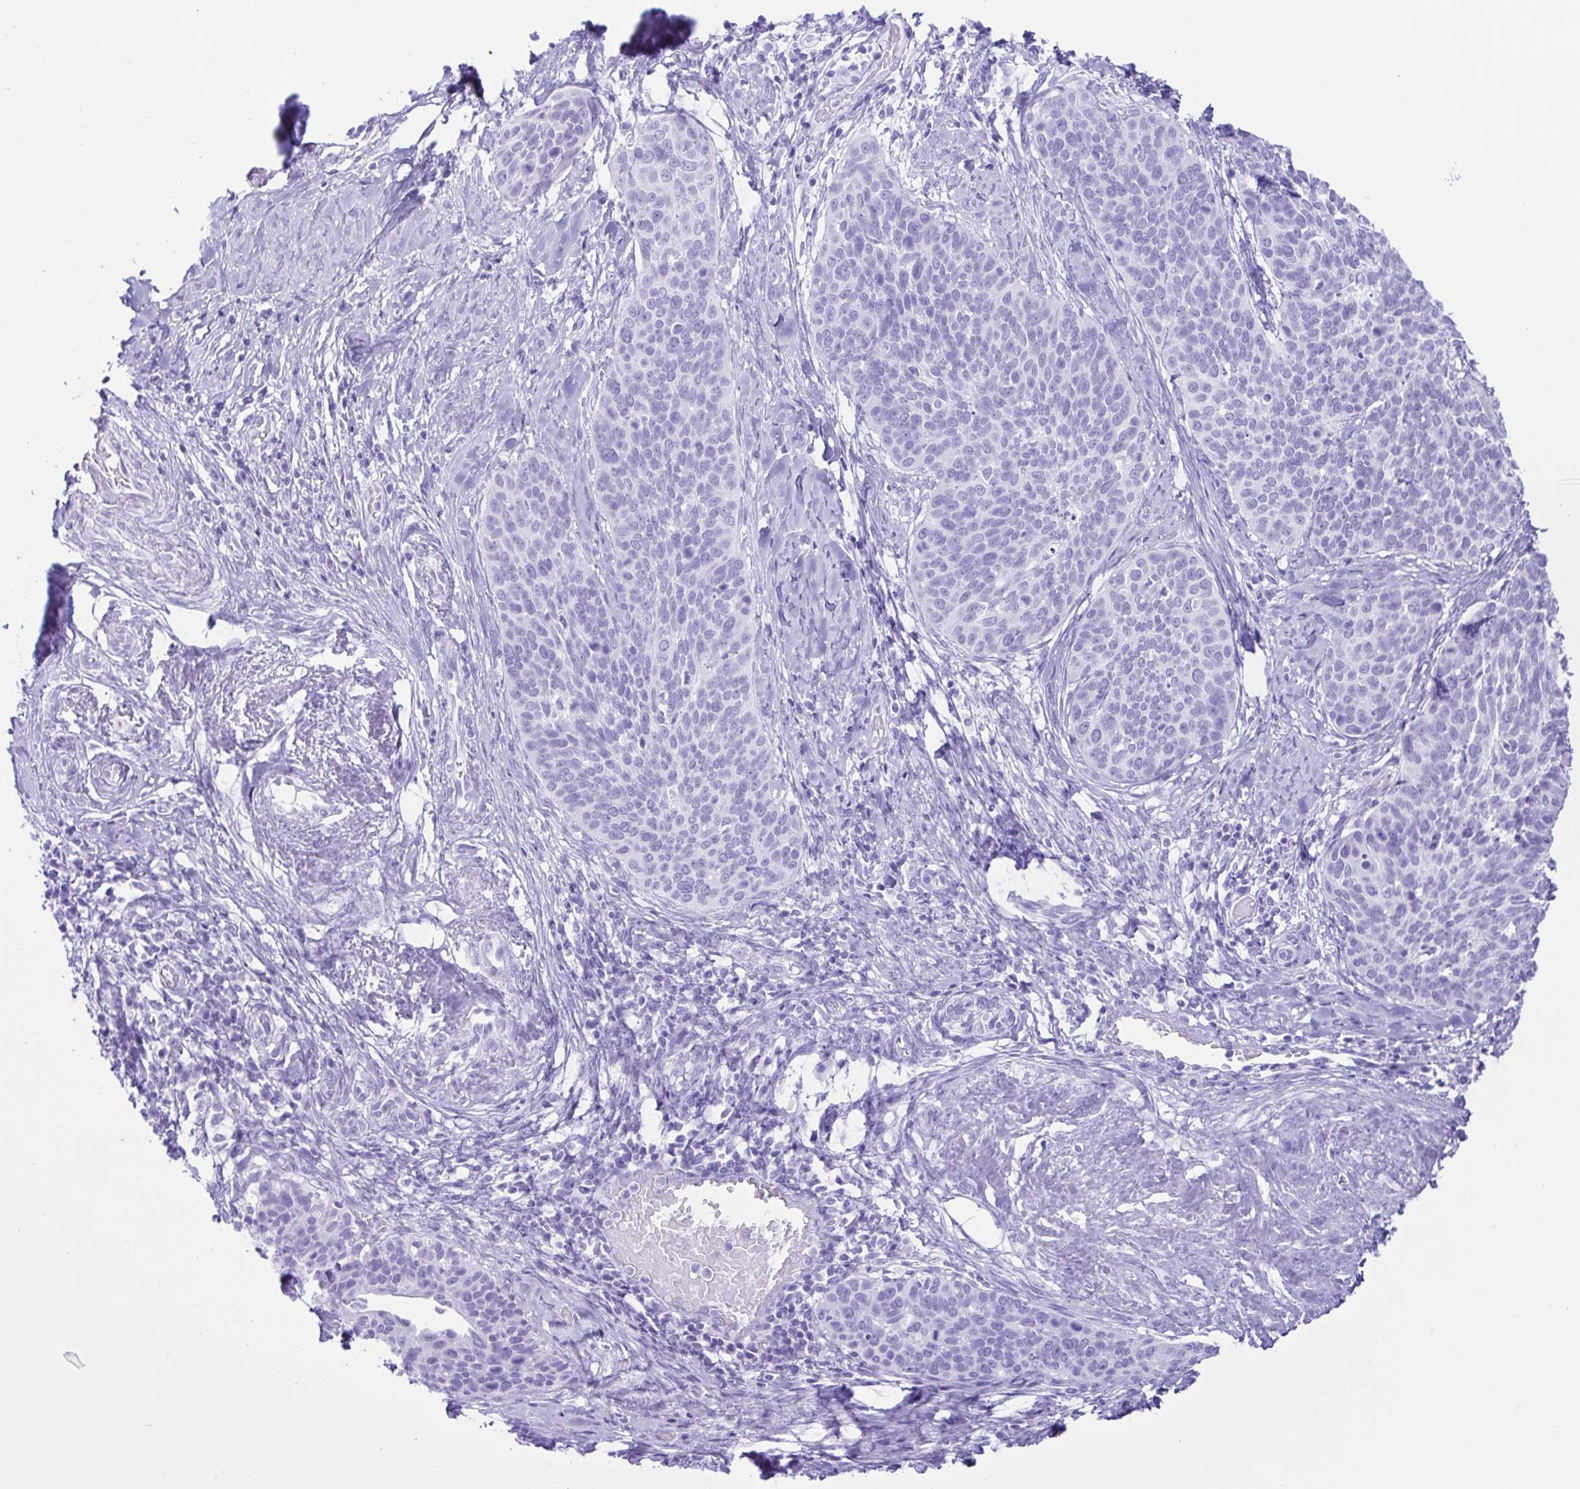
{"staining": {"intensity": "negative", "quantity": "none", "location": "none"}, "tissue": "cervical cancer", "cell_type": "Tumor cells", "image_type": "cancer", "snomed": [{"axis": "morphology", "description": "Squamous cell carcinoma, NOS"}, {"axis": "topography", "description": "Cervix"}], "caption": "The IHC image has no significant expression in tumor cells of cervical cancer tissue.", "gene": "ERP27", "patient": {"sex": "female", "age": 69}}